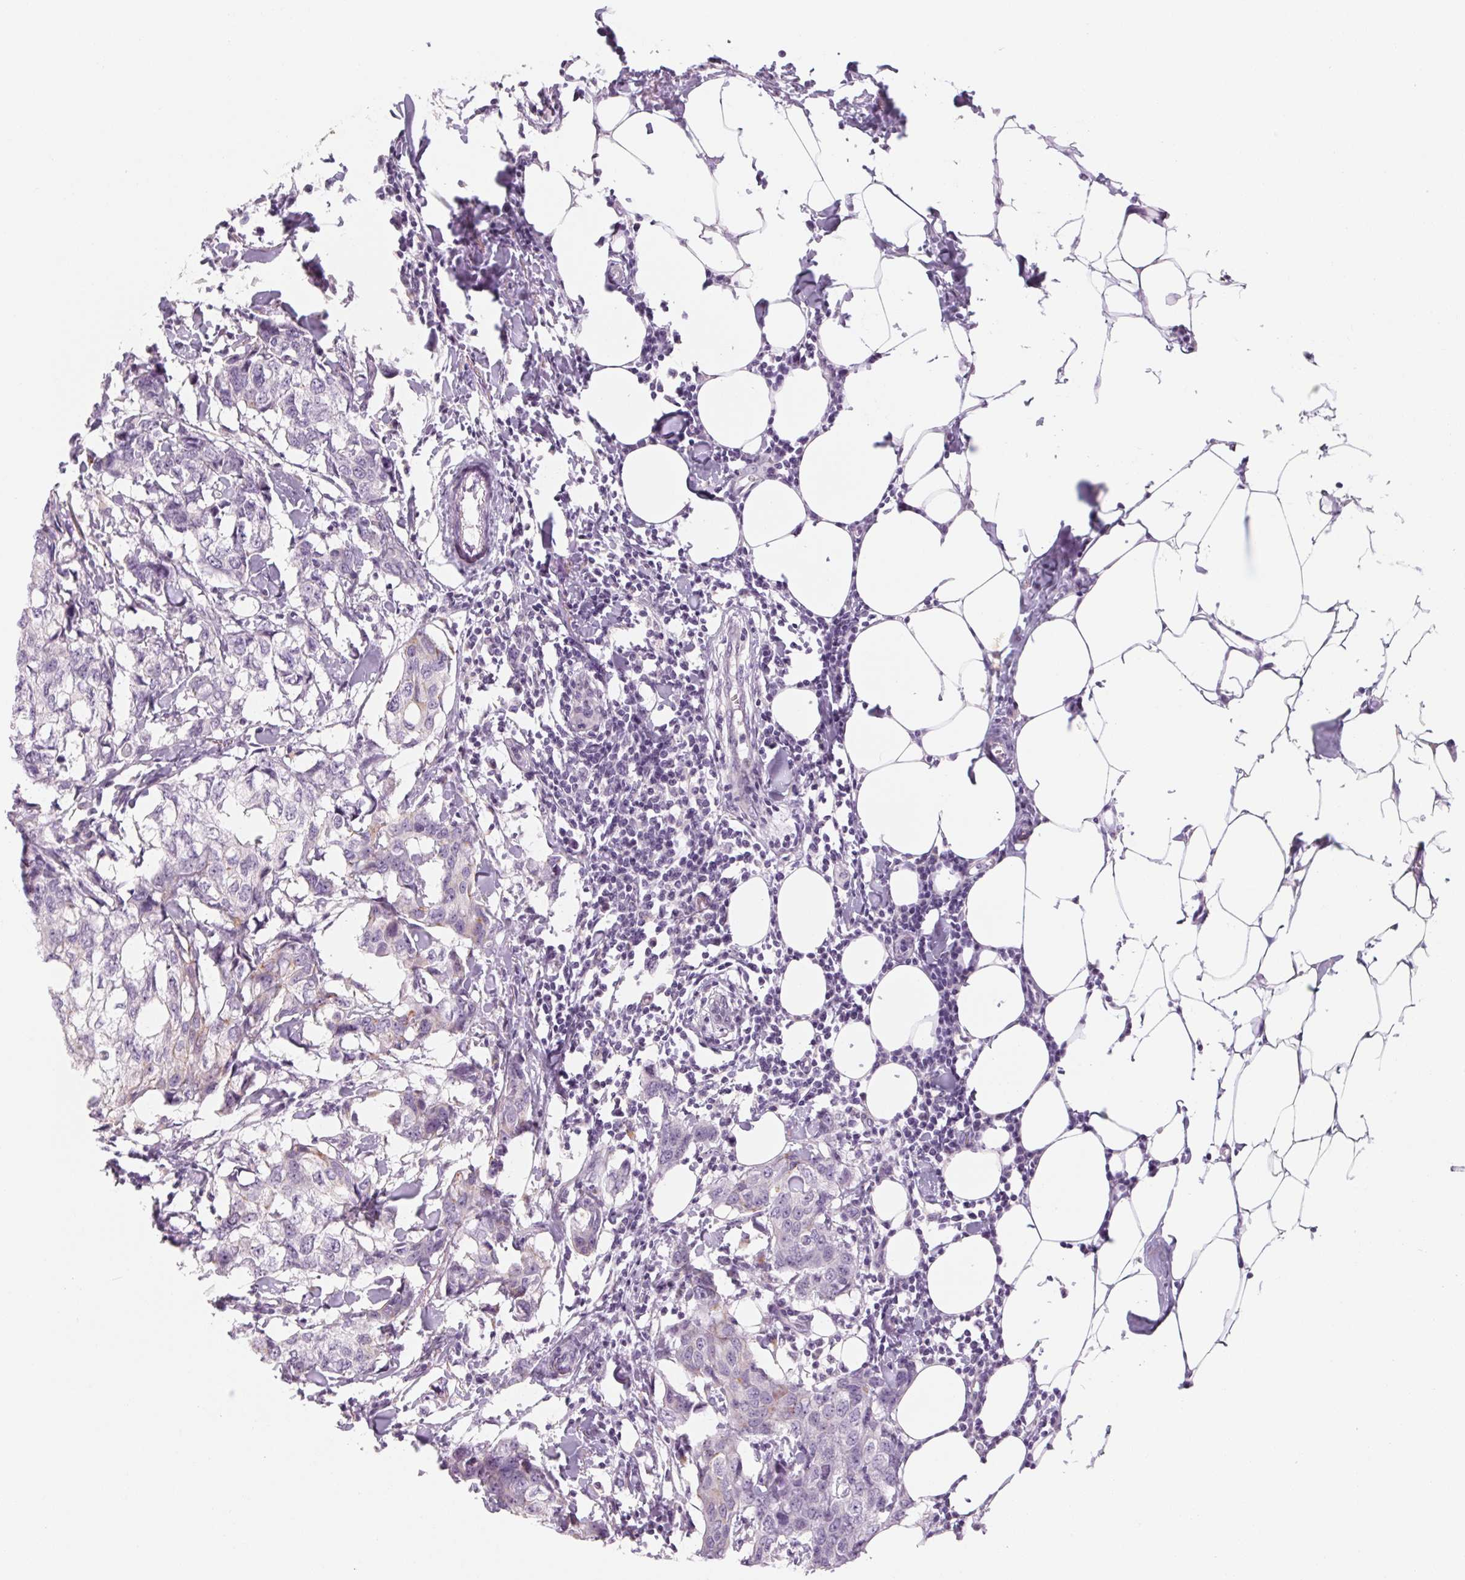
{"staining": {"intensity": "negative", "quantity": "none", "location": "none"}, "tissue": "breast cancer", "cell_type": "Tumor cells", "image_type": "cancer", "snomed": [{"axis": "morphology", "description": "Duct carcinoma"}, {"axis": "topography", "description": "Breast"}], "caption": "Breast cancer (invasive ductal carcinoma) was stained to show a protein in brown. There is no significant staining in tumor cells.", "gene": "POU1F1", "patient": {"sex": "female", "age": 27}}